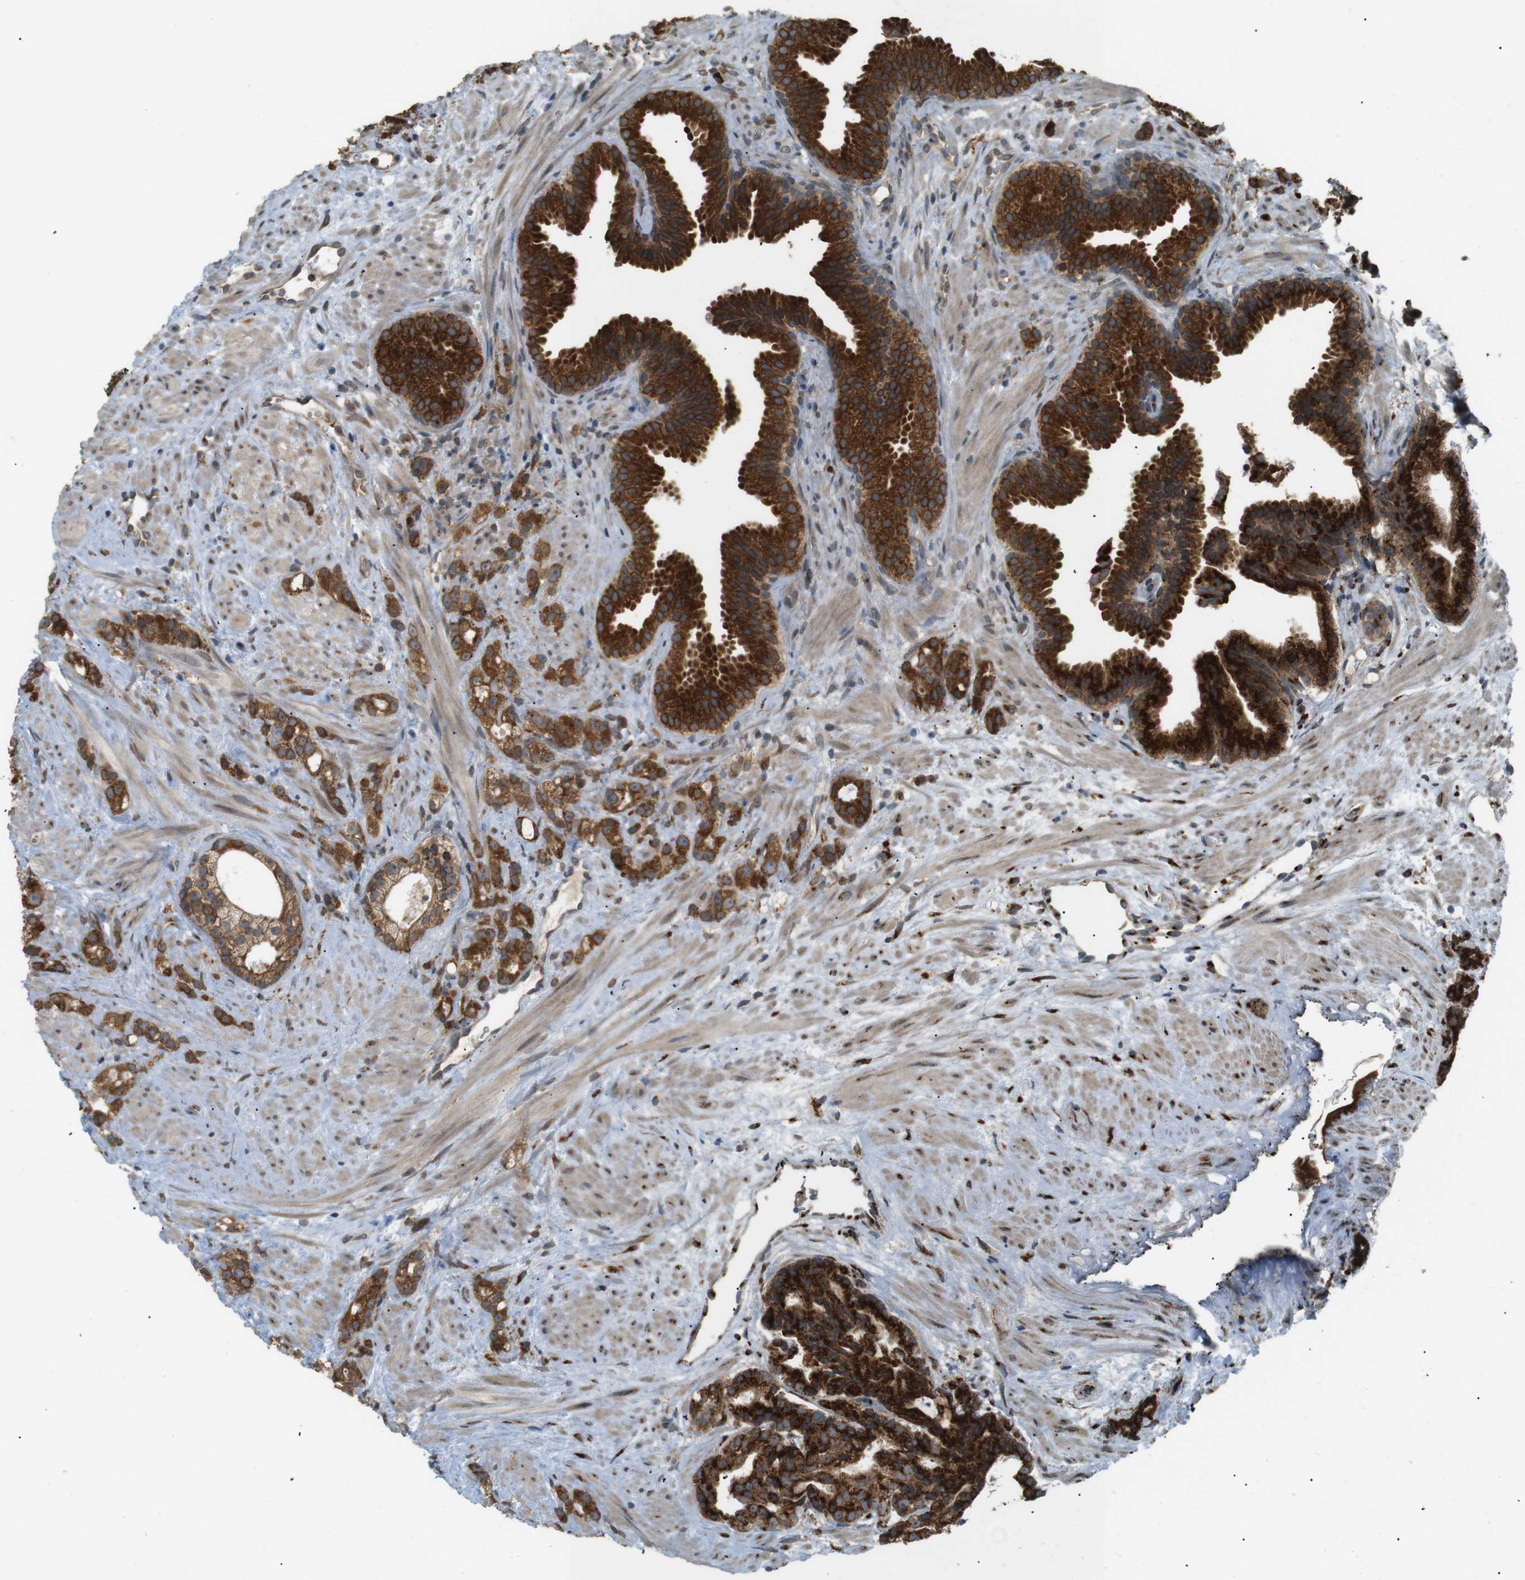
{"staining": {"intensity": "strong", "quantity": ">75%", "location": "cytoplasmic/membranous"}, "tissue": "prostate cancer", "cell_type": "Tumor cells", "image_type": "cancer", "snomed": [{"axis": "morphology", "description": "Adenocarcinoma, Low grade"}, {"axis": "topography", "description": "Prostate"}], "caption": "Immunohistochemical staining of low-grade adenocarcinoma (prostate) shows strong cytoplasmic/membranous protein expression in about >75% of tumor cells.", "gene": "TMED4", "patient": {"sex": "male", "age": 89}}